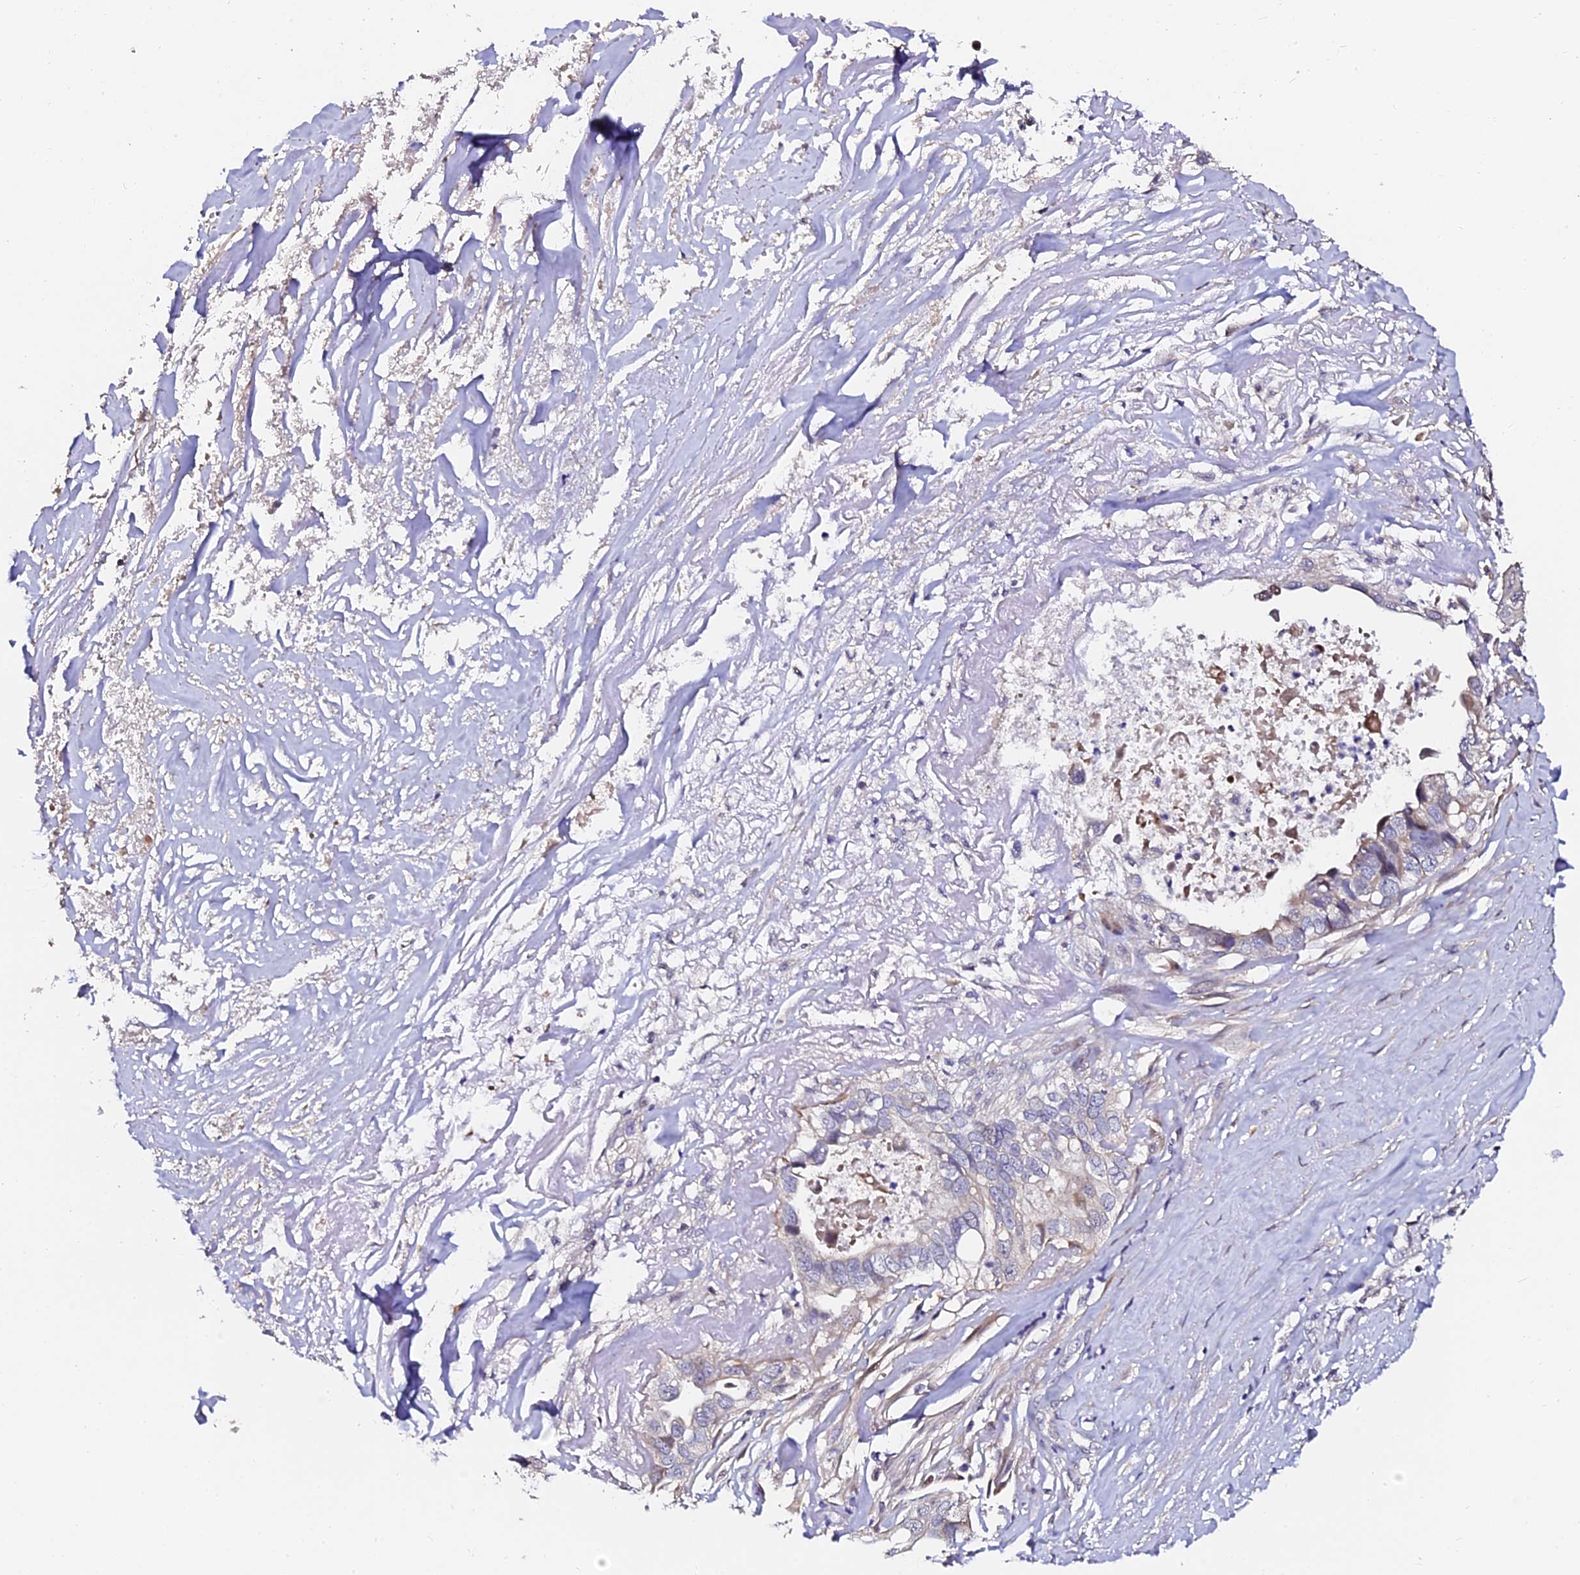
{"staining": {"intensity": "negative", "quantity": "none", "location": "none"}, "tissue": "liver cancer", "cell_type": "Tumor cells", "image_type": "cancer", "snomed": [{"axis": "morphology", "description": "Cholangiocarcinoma"}, {"axis": "topography", "description": "Liver"}], "caption": "The micrograph displays no significant expression in tumor cells of liver cancer (cholangiocarcinoma). (DAB IHC visualized using brightfield microscopy, high magnification).", "gene": "GPN3", "patient": {"sex": "female", "age": 79}}